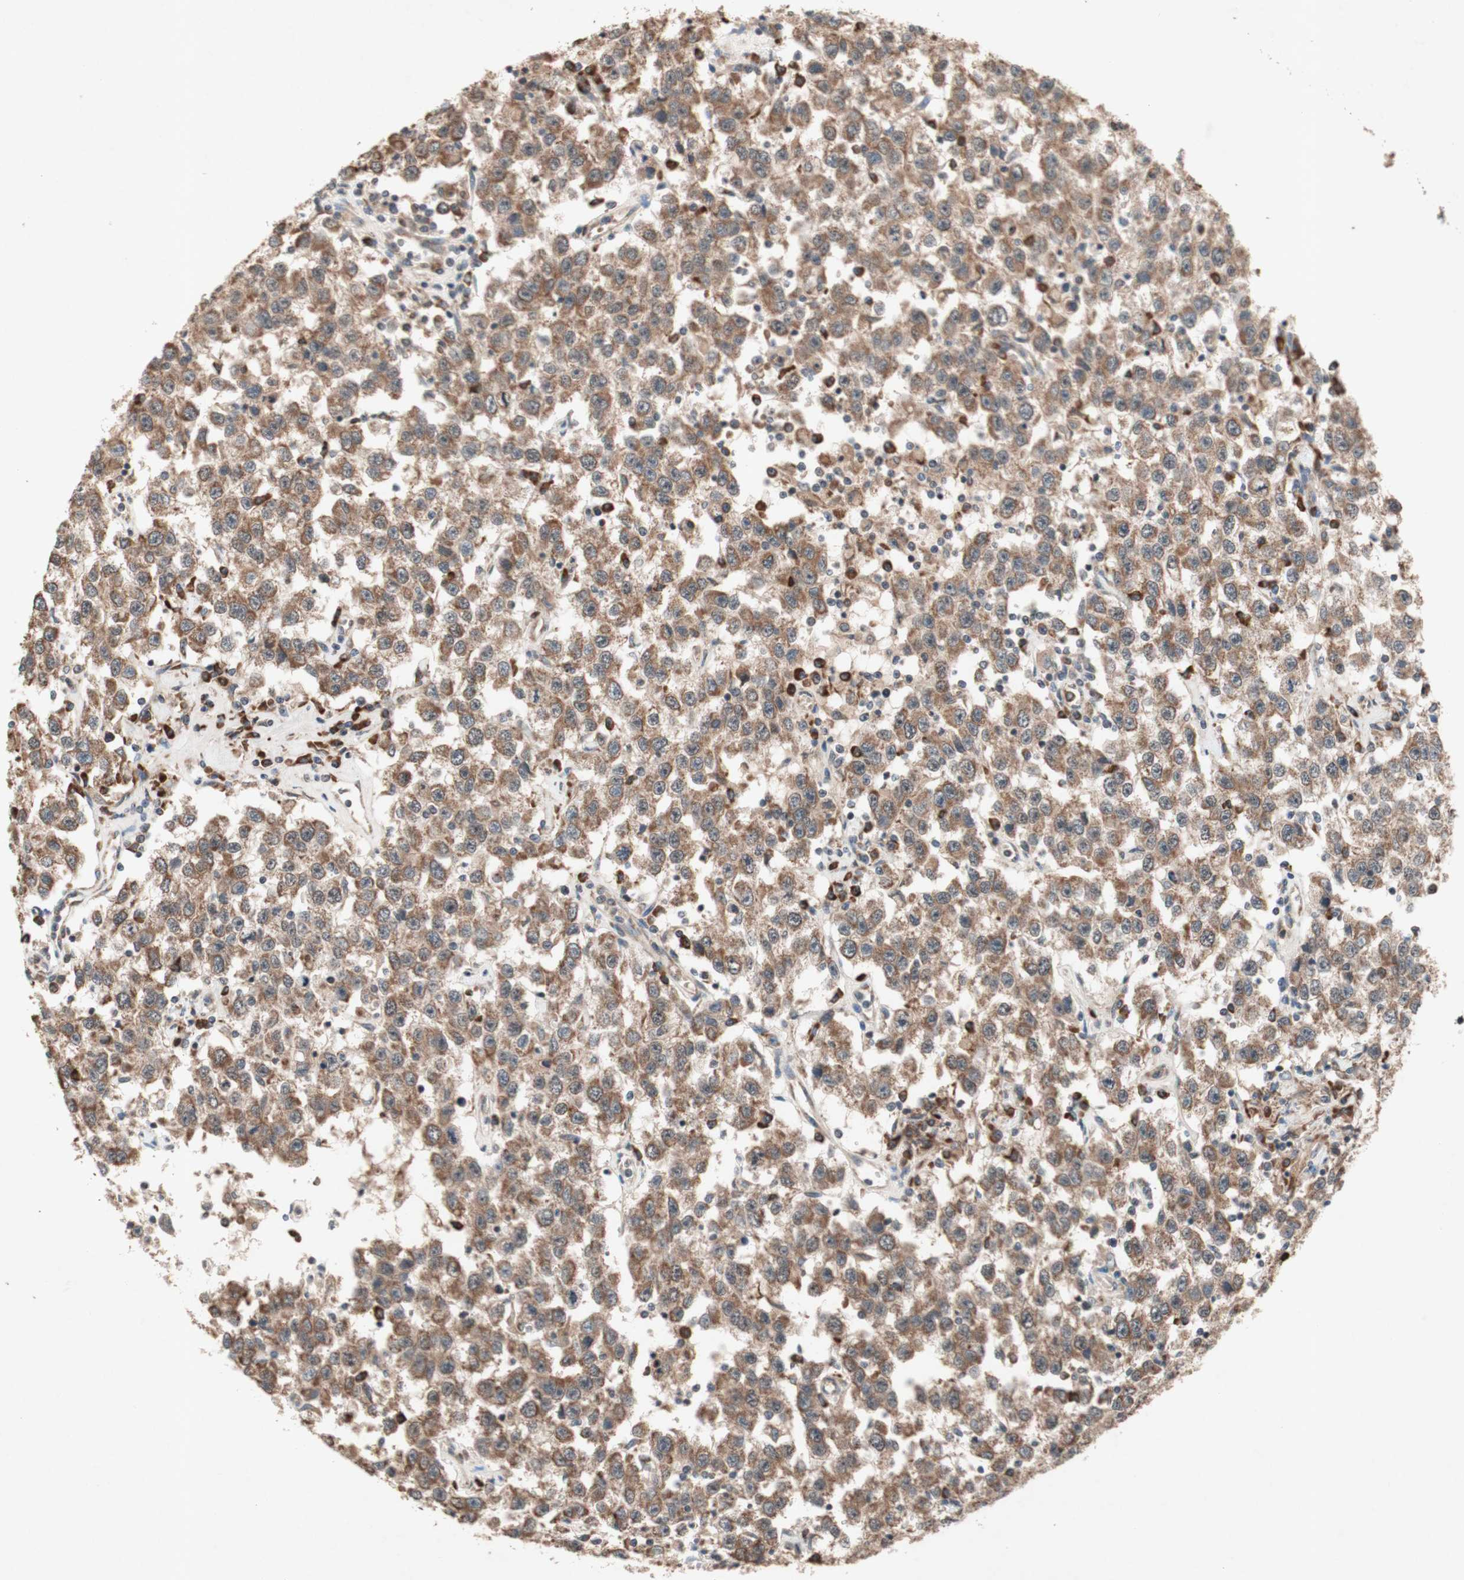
{"staining": {"intensity": "moderate", "quantity": ">75%", "location": "cytoplasmic/membranous"}, "tissue": "testis cancer", "cell_type": "Tumor cells", "image_type": "cancer", "snomed": [{"axis": "morphology", "description": "Seminoma, NOS"}, {"axis": "topography", "description": "Testis"}], "caption": "Human seminoma (testis) stained for a protein (brown) shows moderate cytoplasmic/membranous positive positivity in about >75% of tumor cells.", "gene": "DDOST", "patient": {"sex": "male", "age": 41}}